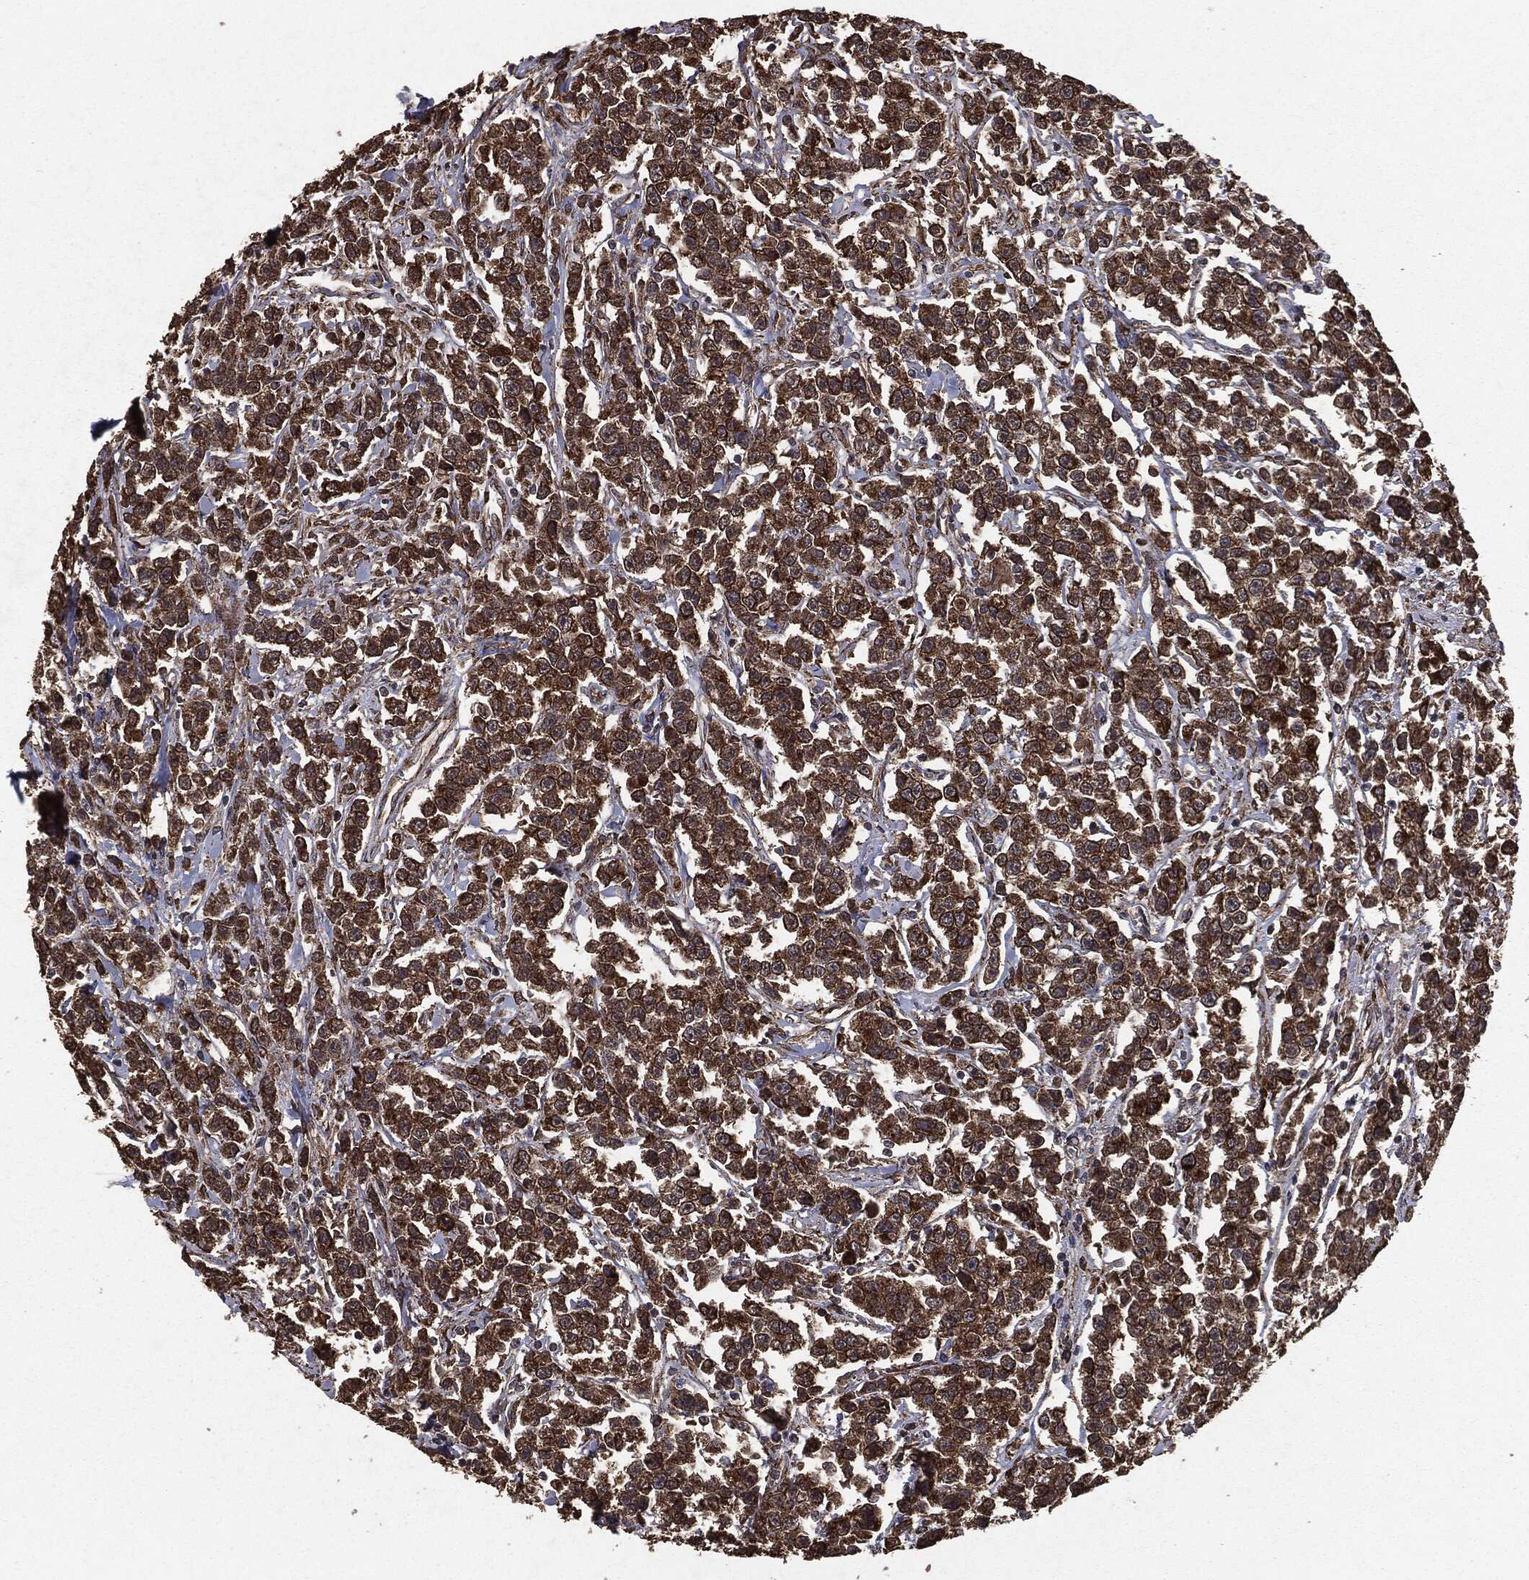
{"staining": {"intensity": "strong", "quantity": ">75%", "location": "cytoplasmic/membranous"}, "tissue": "testis cancer", "cell_type": "Tumor cells", "image_type": "cancer", "snomed": [{"axis": "morphology", "description": "Seminoma, NOS"}, {"axis": "topography", "description": "Testis"}], "caption": "Seminoma (testis) tissue exhibits strong cytoplasmic/membranous positivity in approximately >75% of tumor cells", "gene": "MTOR", "patient": {"sex": "male", "age": 59}}